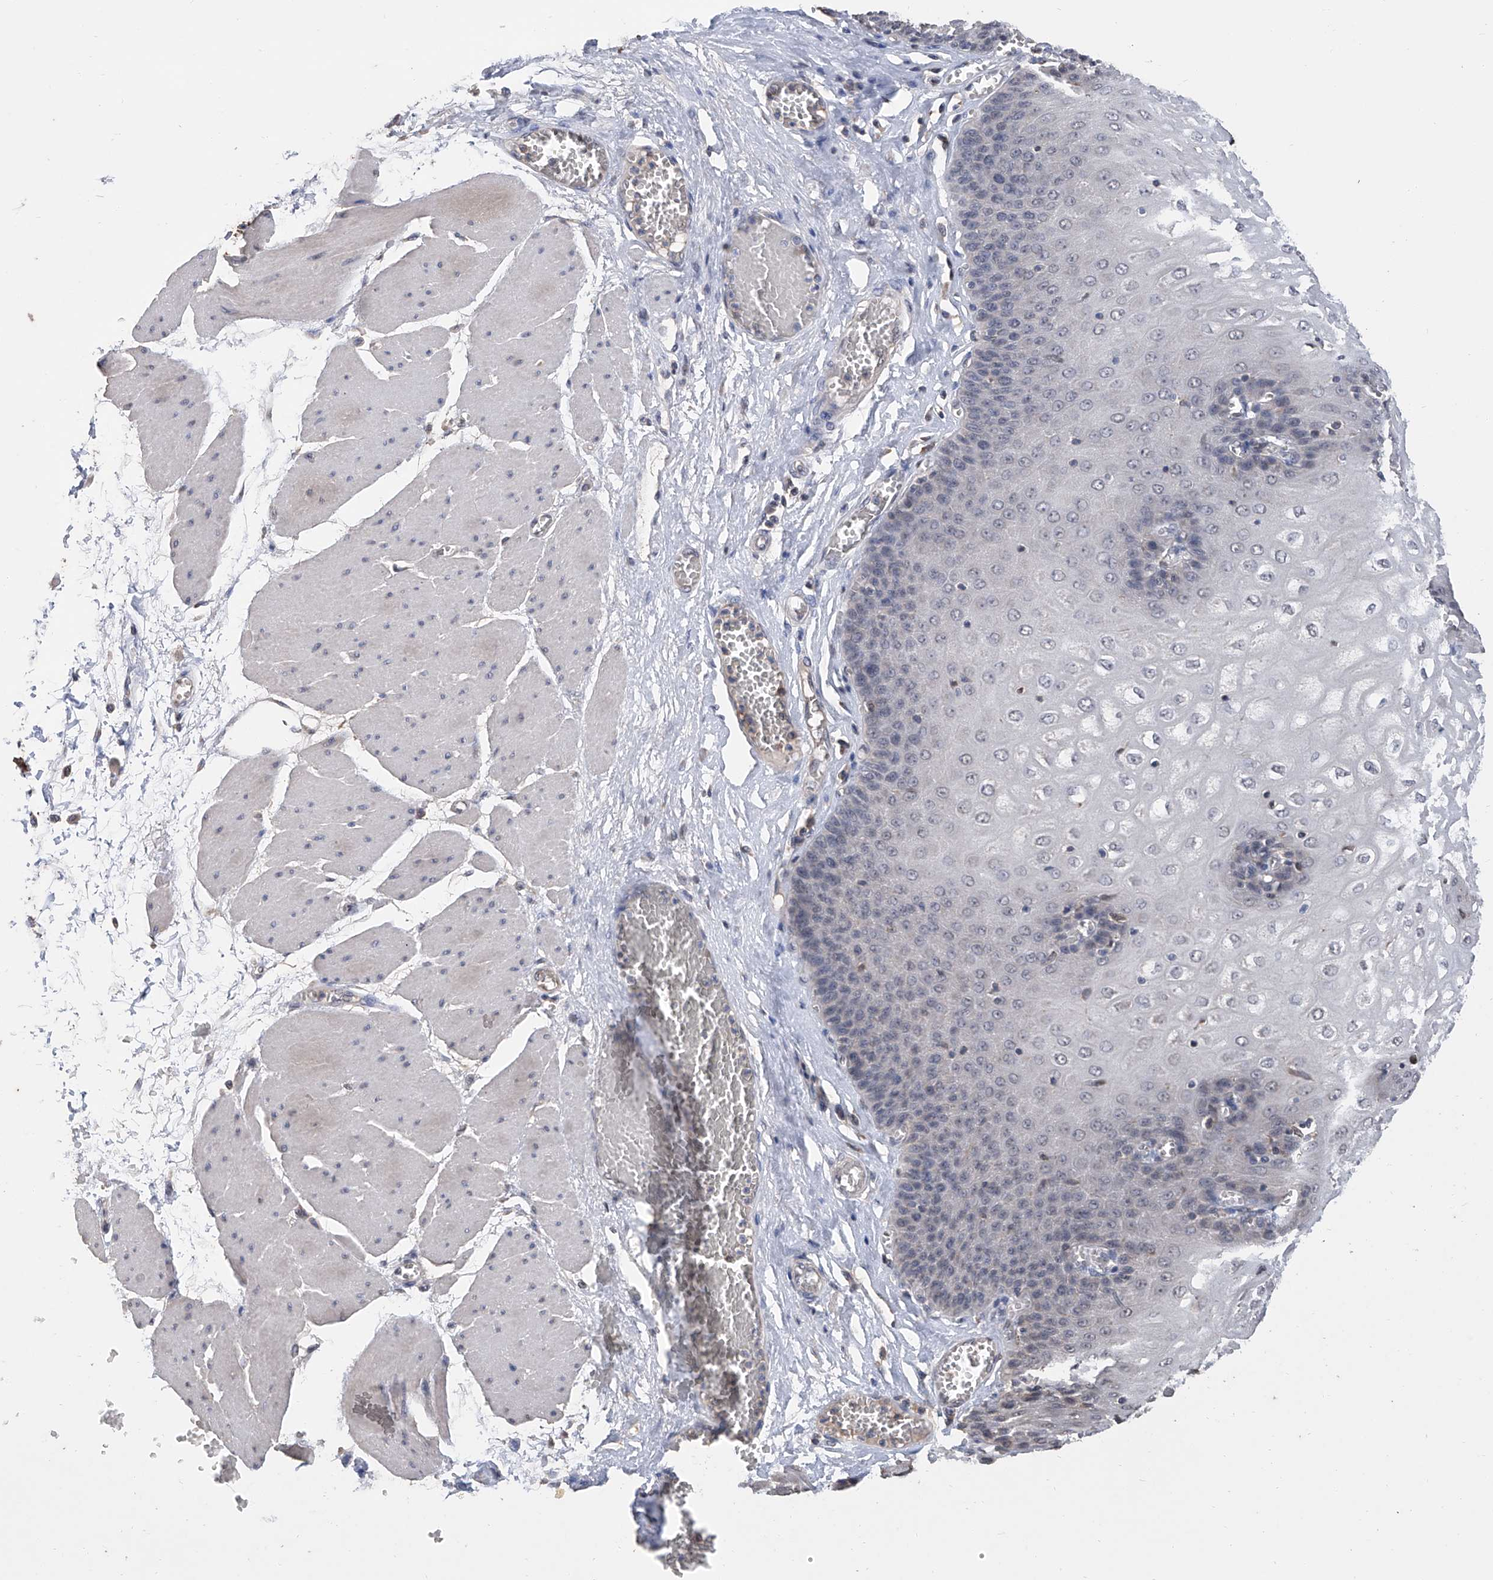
{"staining": {"intensity": "negative", "quantity": "none", "location": "none"}, "tissue": "esophagus", "cell_type": "Squamous epithelial cells", "image_type": "normal", "snomed": [{"axis": "morphology", "description": "Normal tissue, NOS"}, {"axis": "topography", "description": "Esophagus"}], "caption": "DAB (3,3'-diaminobenzidine) immunohistochemical staining of benign human esophagus reveals no significant staining in squamous epithelial cells. The staining was performed using DAB (3,3'-diaminobenzidine) to visualize the protein expression in brown, while the nuclei were stained in blue with hematoxylin (Magnification: 20x).", "gene": "GPT", "patient": {"sex": "male", "age": 60}}